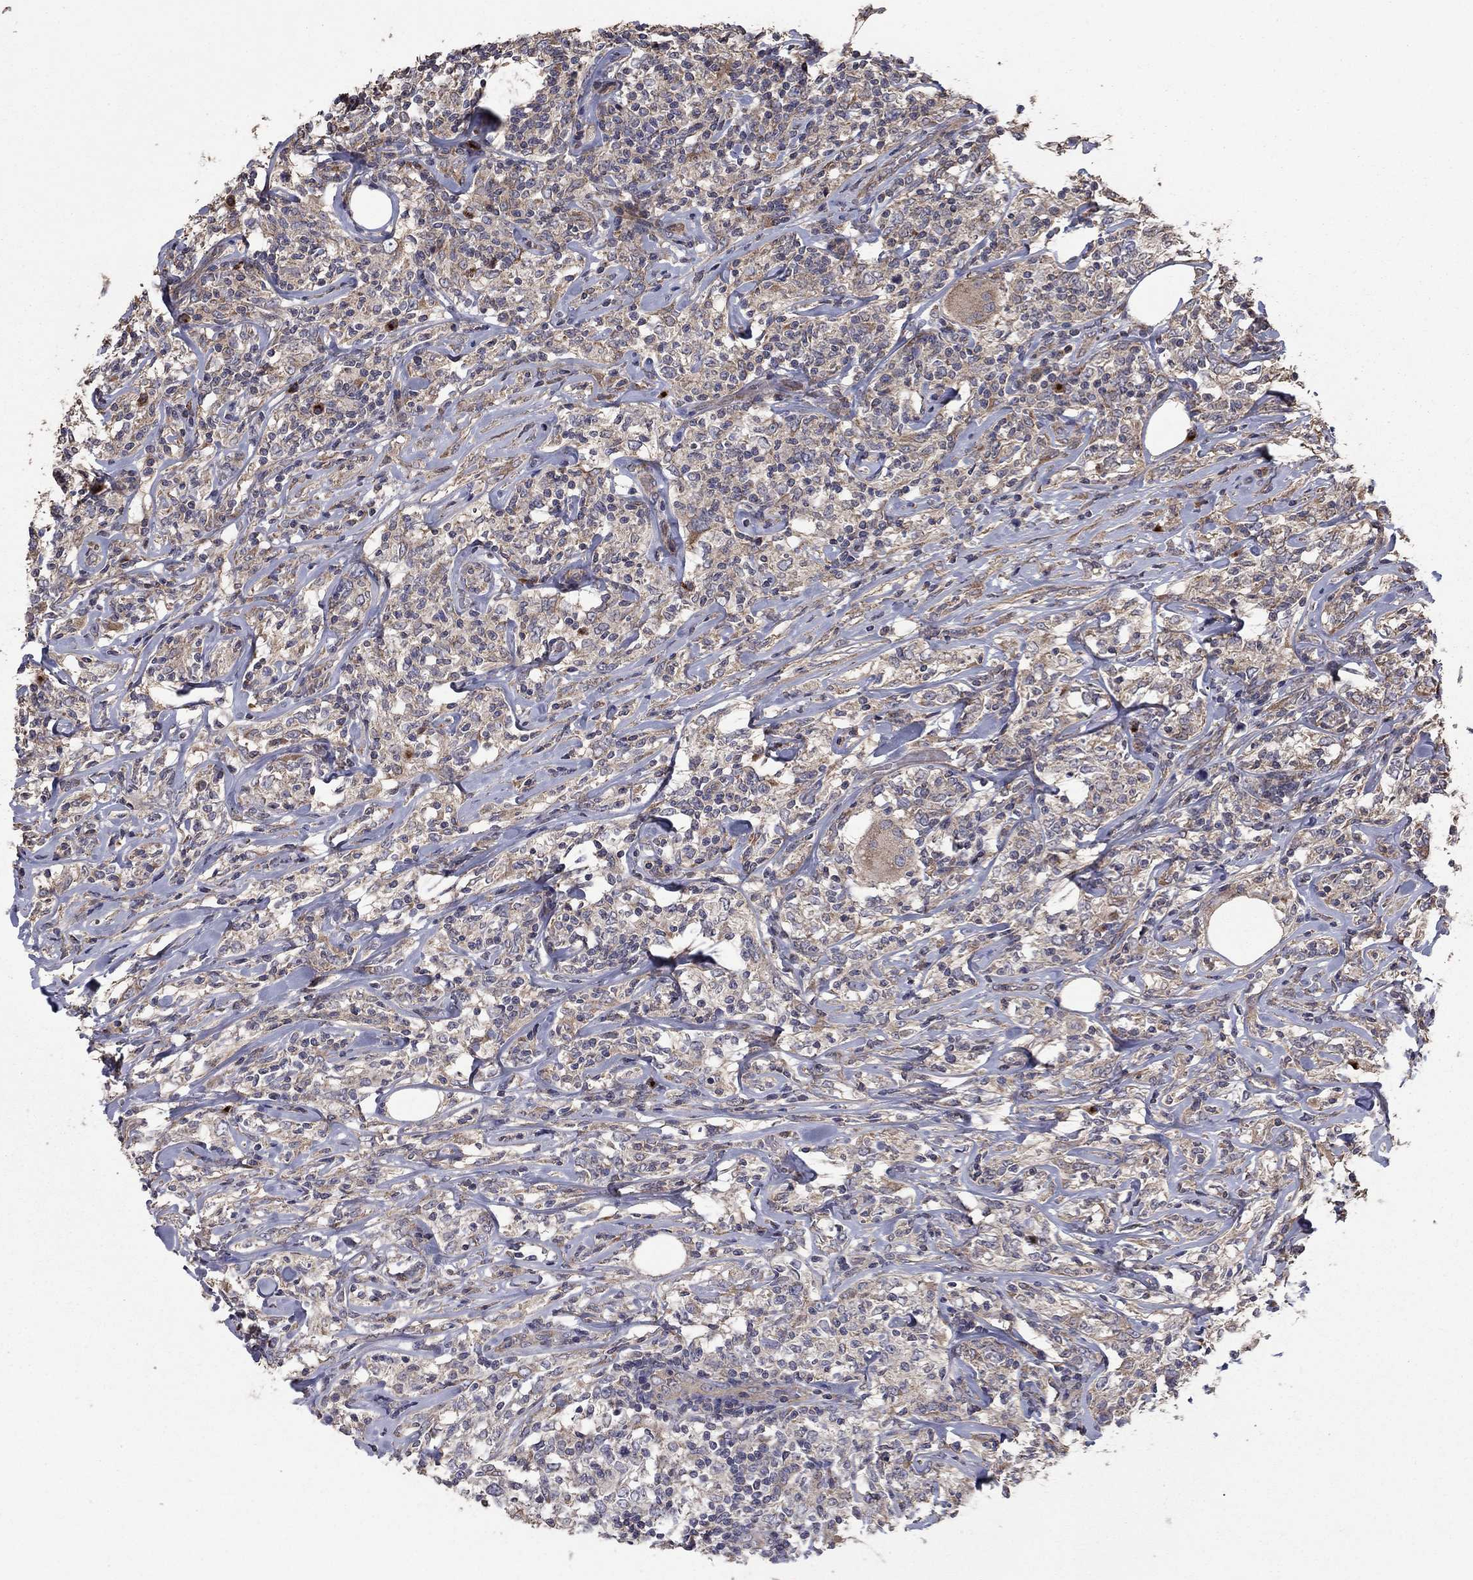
{"staining": {"intensity": "negative", "quantity": "none", "location": "none"}, "tissue": "lymphoma", "cell_type": "Tumor cells", "image_type": "cancer", "snomed": [{"axis": "morphology", "description": "Malignant lymphoma, non-Hodgkin's type, High grade"}, {"axis": "topography", "description": "Lymph node"}], "caption": "The histopathology image shows no significant positivity in tumor cells of malignant lymphoma, non-Hodgkin's type (high-grade). The staining was performed using DAB (3,3'-diaminobenzidine) to visualize the protein expression in brown, while the nuclei were stained in blue with hematoxylin (Magnification: 20x).", "gene": "FLT4", "patient": {"sex": "female", "age": 84}}